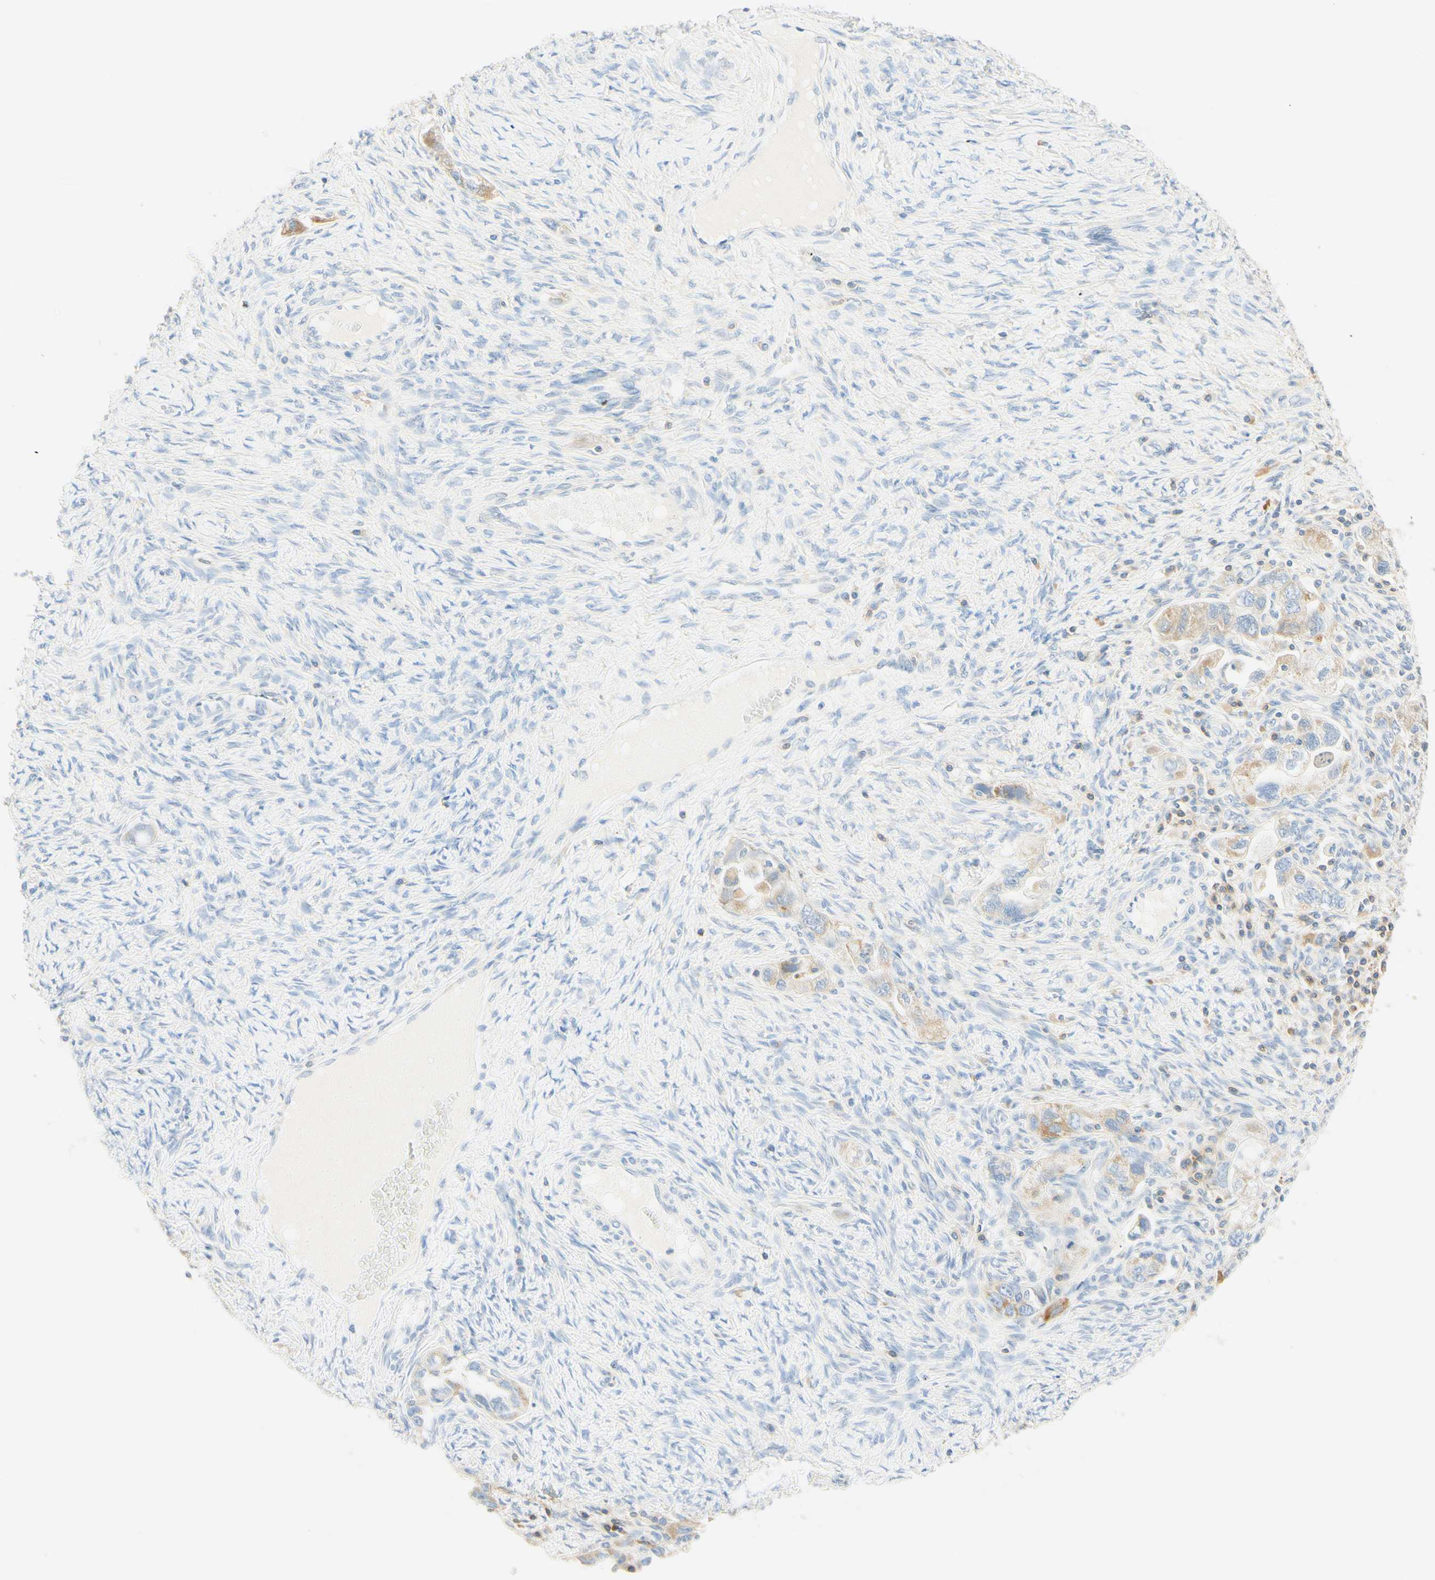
{"staining": {"intensity": "moderate", "quantity": "25%-75%", "location": "cytoplasmic/membranous"}, "tissue": "ovarian cancer", "cell_type": "Tumor cells", "image_type": "cancer", "snomed": [{"axis": "morphology", "description": "Carcinoma, NOS"}, {"axis": "morphology", "description": "Cystadenocarcinoma, serous, NOS"}, {"axis": "topography", "description": "Ovary"}], "caption": "DAB (3,3'-diaminobenzidine) immunohistochemical staining of human ovarian cancer (carcinoma) exhibits moderate cytoplasmic/membranous protein expression in approximately 25%-75% of tumor cells.", "gene": "LAT", "patient": {"sex": "female", "age": 69}}